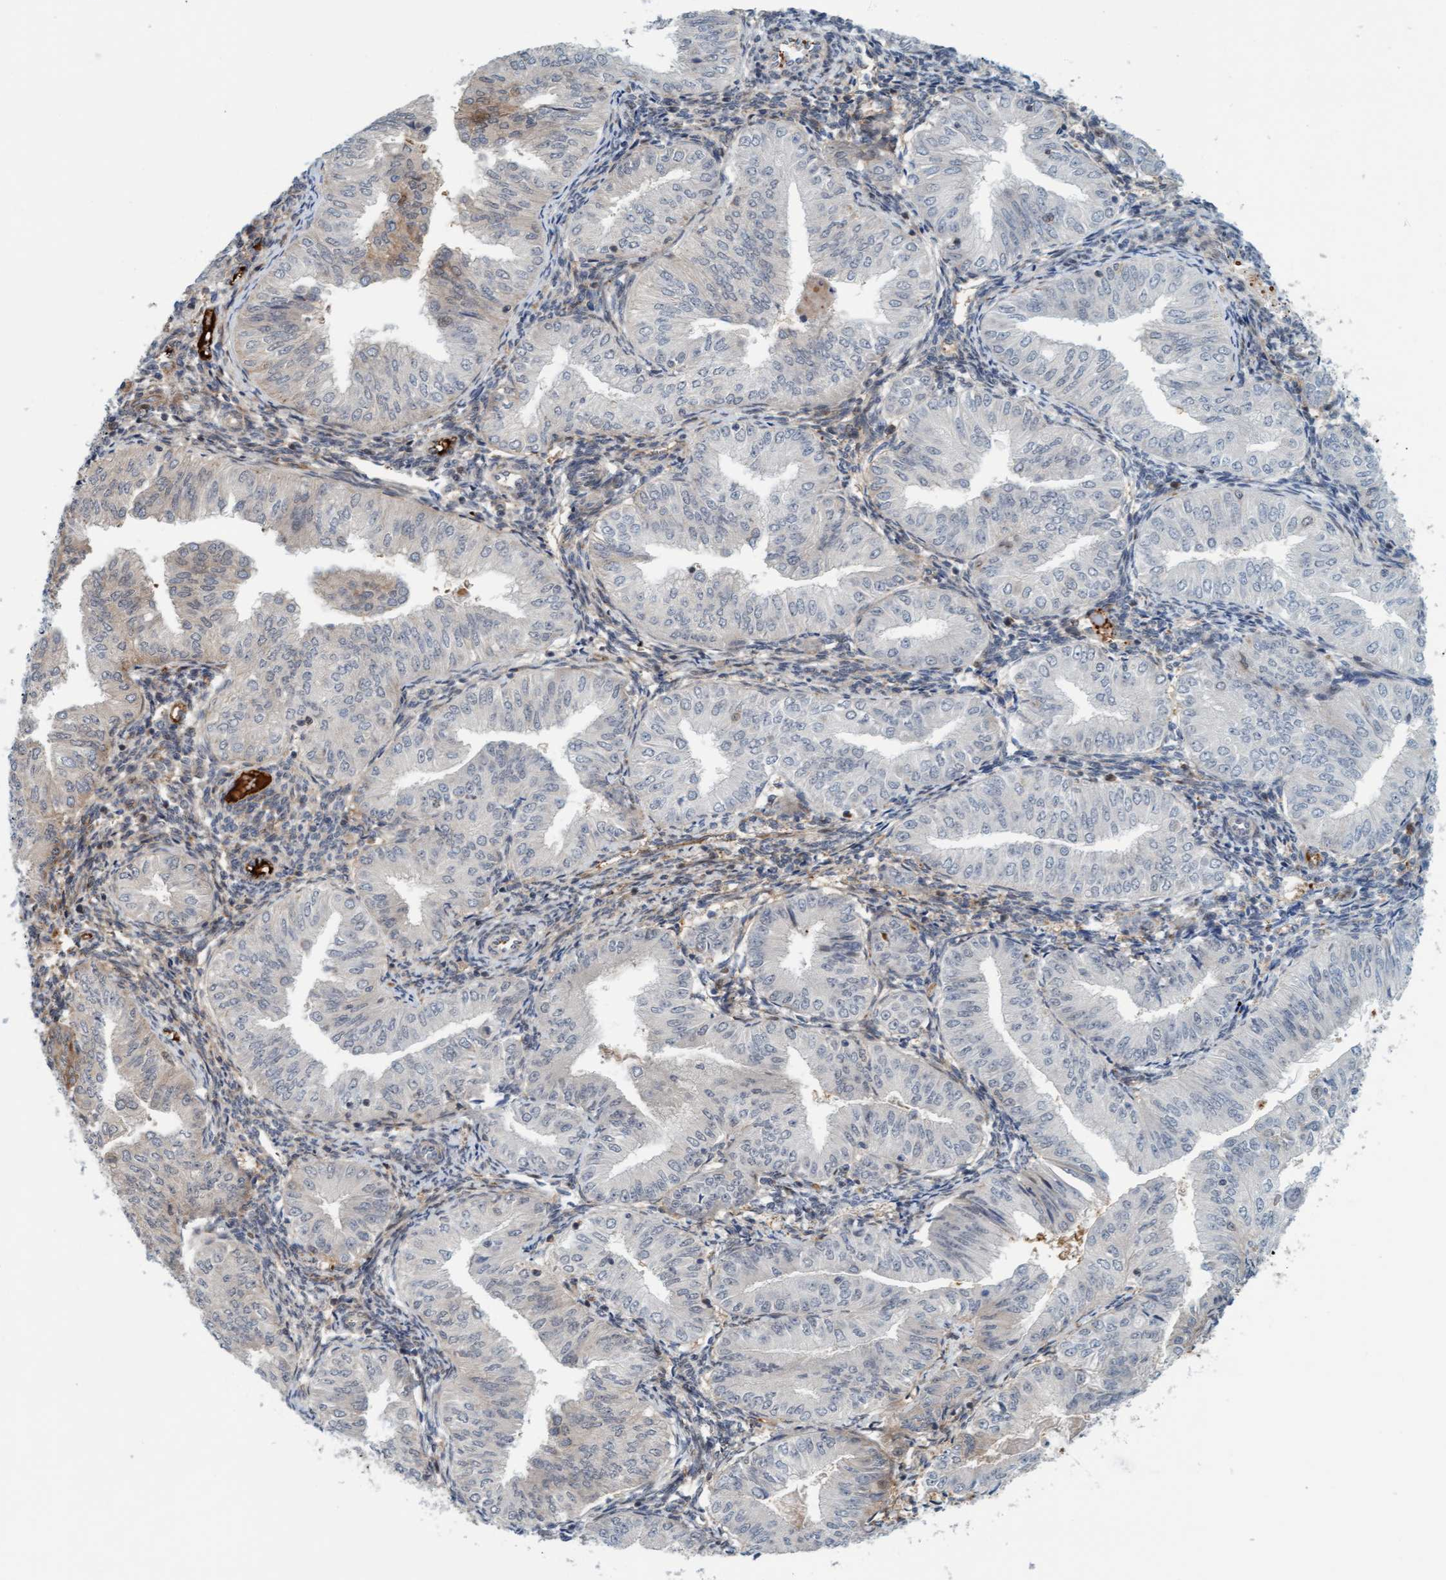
{"staining": {"intensity": "negative", "quantity": "none", "location": "none"}, "tissue": "endometrial cancer", "cell_type": "Tumor cells", "image_type": "cancer", "snomed": [{"axis": "morphology", "description": "Normal tissue, NOS"}, {"axis": "morphology", "description": "Adenocarcinoma, NOS"}, {"axis": "topography", "description": "Endometrium"}], "caption": "Tumor cells are negative for protein expression in human adenocarcinoma (endometrial).", "gene": "EIF4EBP1", "patient": {"sex": "female", "age": 53}}